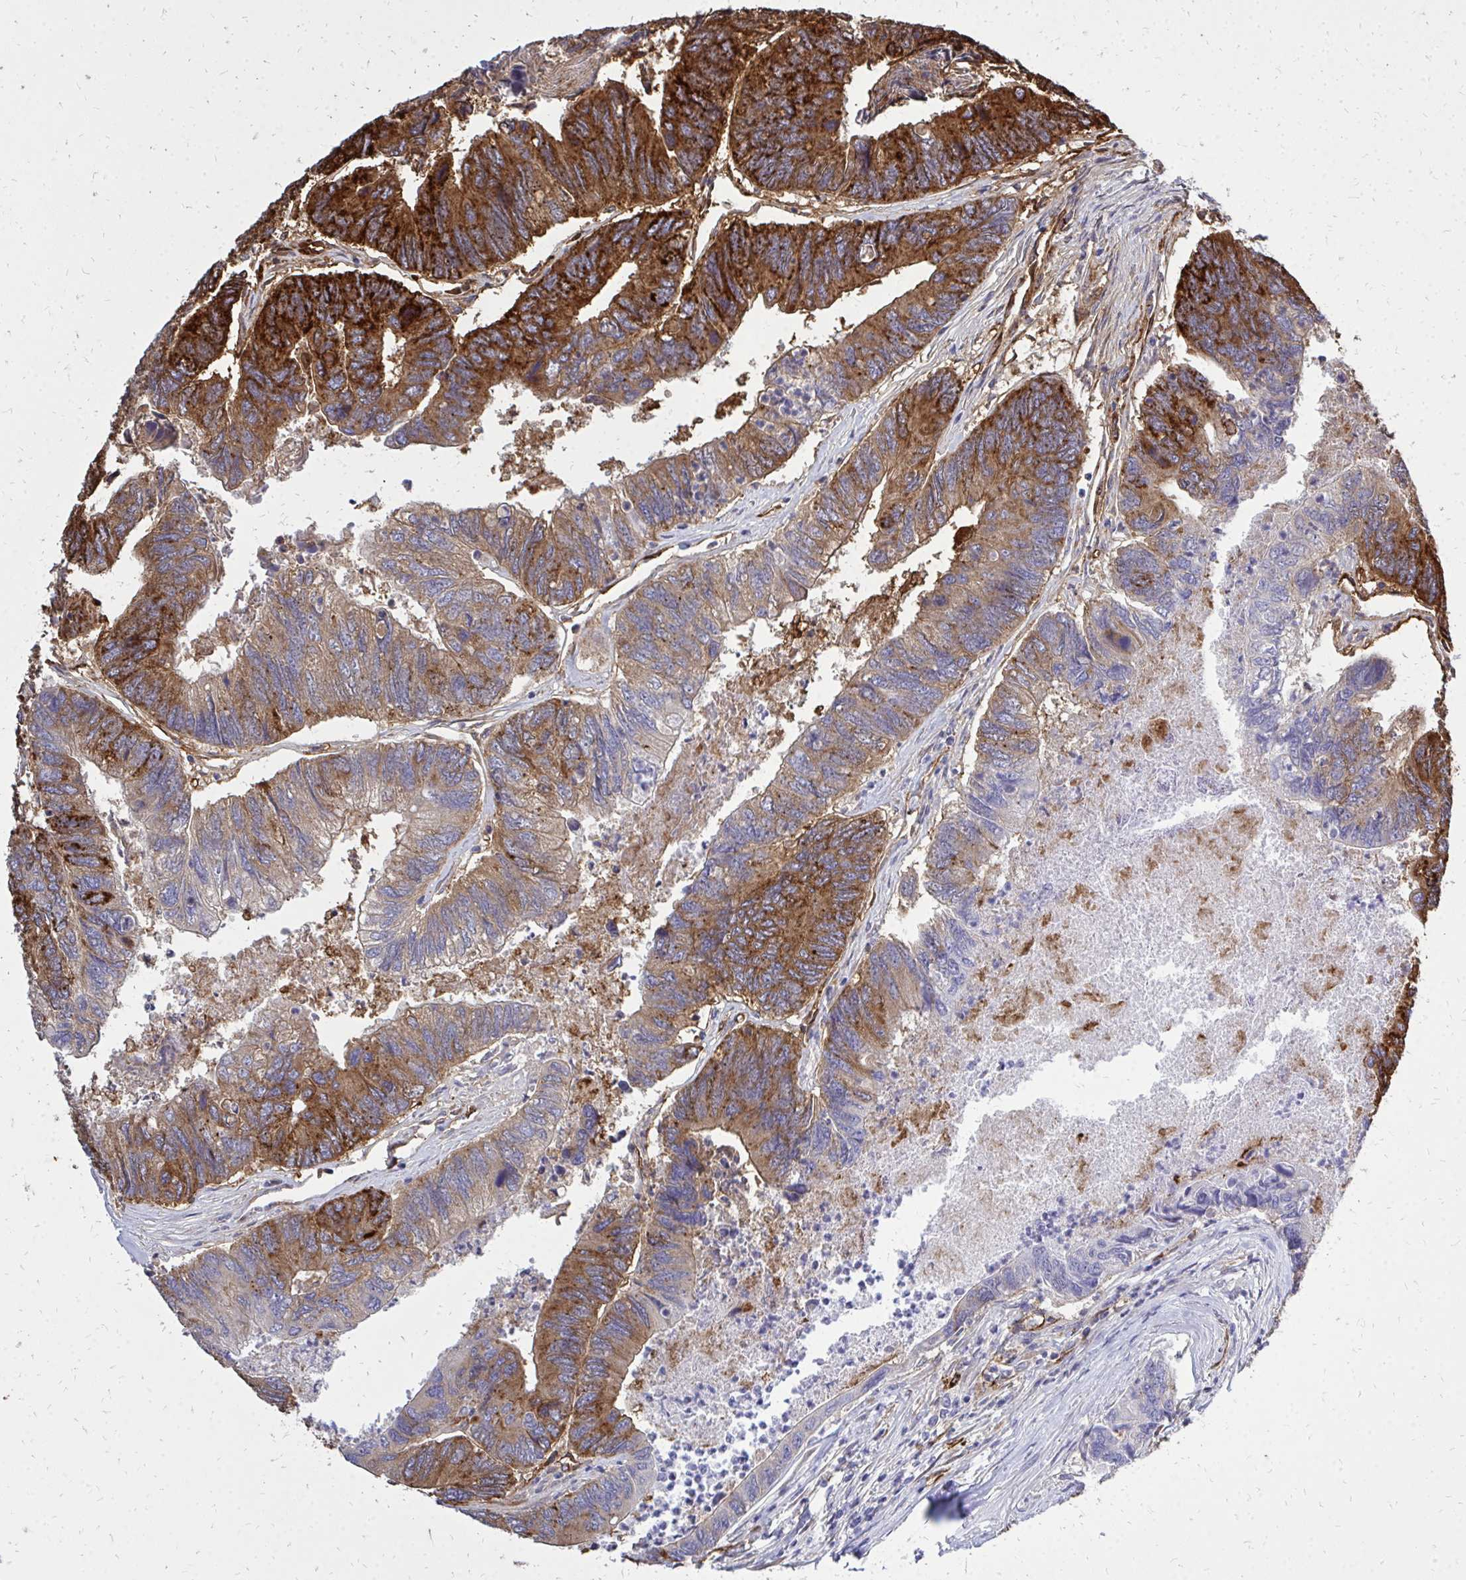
{"staining": {"intensity": "strong", "quantity": "25%-75%", "location": "cytoplasmic/membranous"}, "tissue": "colorectal cancer", "cell_type": "Tumor cells", "image_type": "cancer", "snomed": [{"axis": "morphology", "description": "Adenocarcinoma, NOS"}, {"axis": "topography", "description": "Colon"}], "caption": "Immunohistochemical staining of human colorectal cancer (adenocarcinoma) displays high levels of strong cytoplasmic/membranous protein staining in approximately 25%-75% of tumor cells.", "gene": "MARCKSL1", "patient": {"sex": "female", "age": 67}}